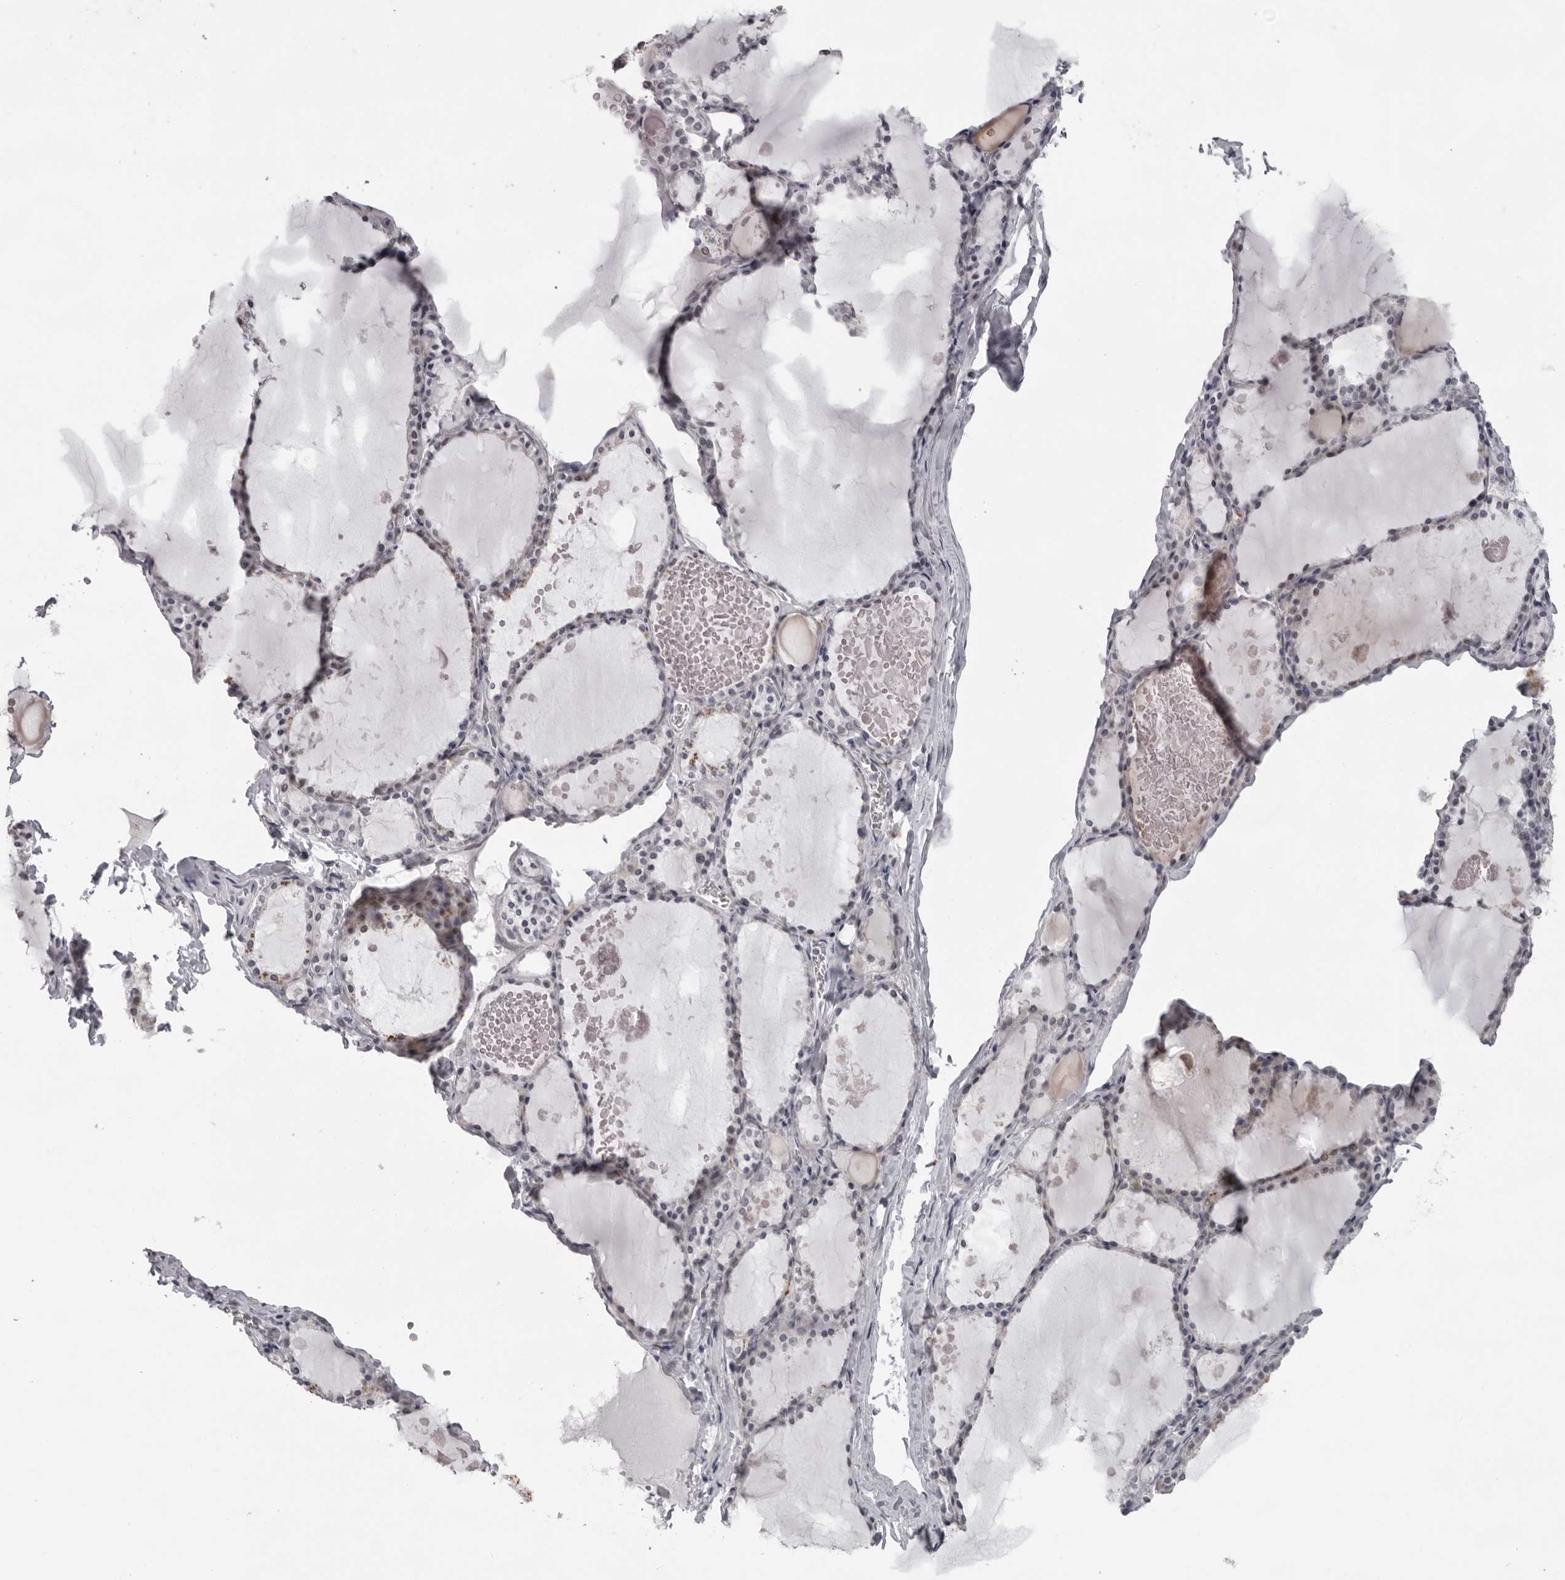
{"staining": {"intensity": "weak", "quantity": "<25%", "location": "cytoplasmic/membranous"}, "tissue": "thyroid gland", "cell_type": "Glandular cells", "image_type": "normal", "snomed": [{"axis": "morphology", "description": "Normal tissue, NOS"}, {"axis": "topography", "description": "Thyroid gland"}], "caption": "IHC of normal human thyroid gland displays no staining in glandular cells. The staining was performed using DAB to visualize the protein expression in brown, while the nuclei were stained in blue with hematoxylin (Magnification: 20x).", "gene": "NUDT18", "patient": {"sex": "male", "age": 56}}